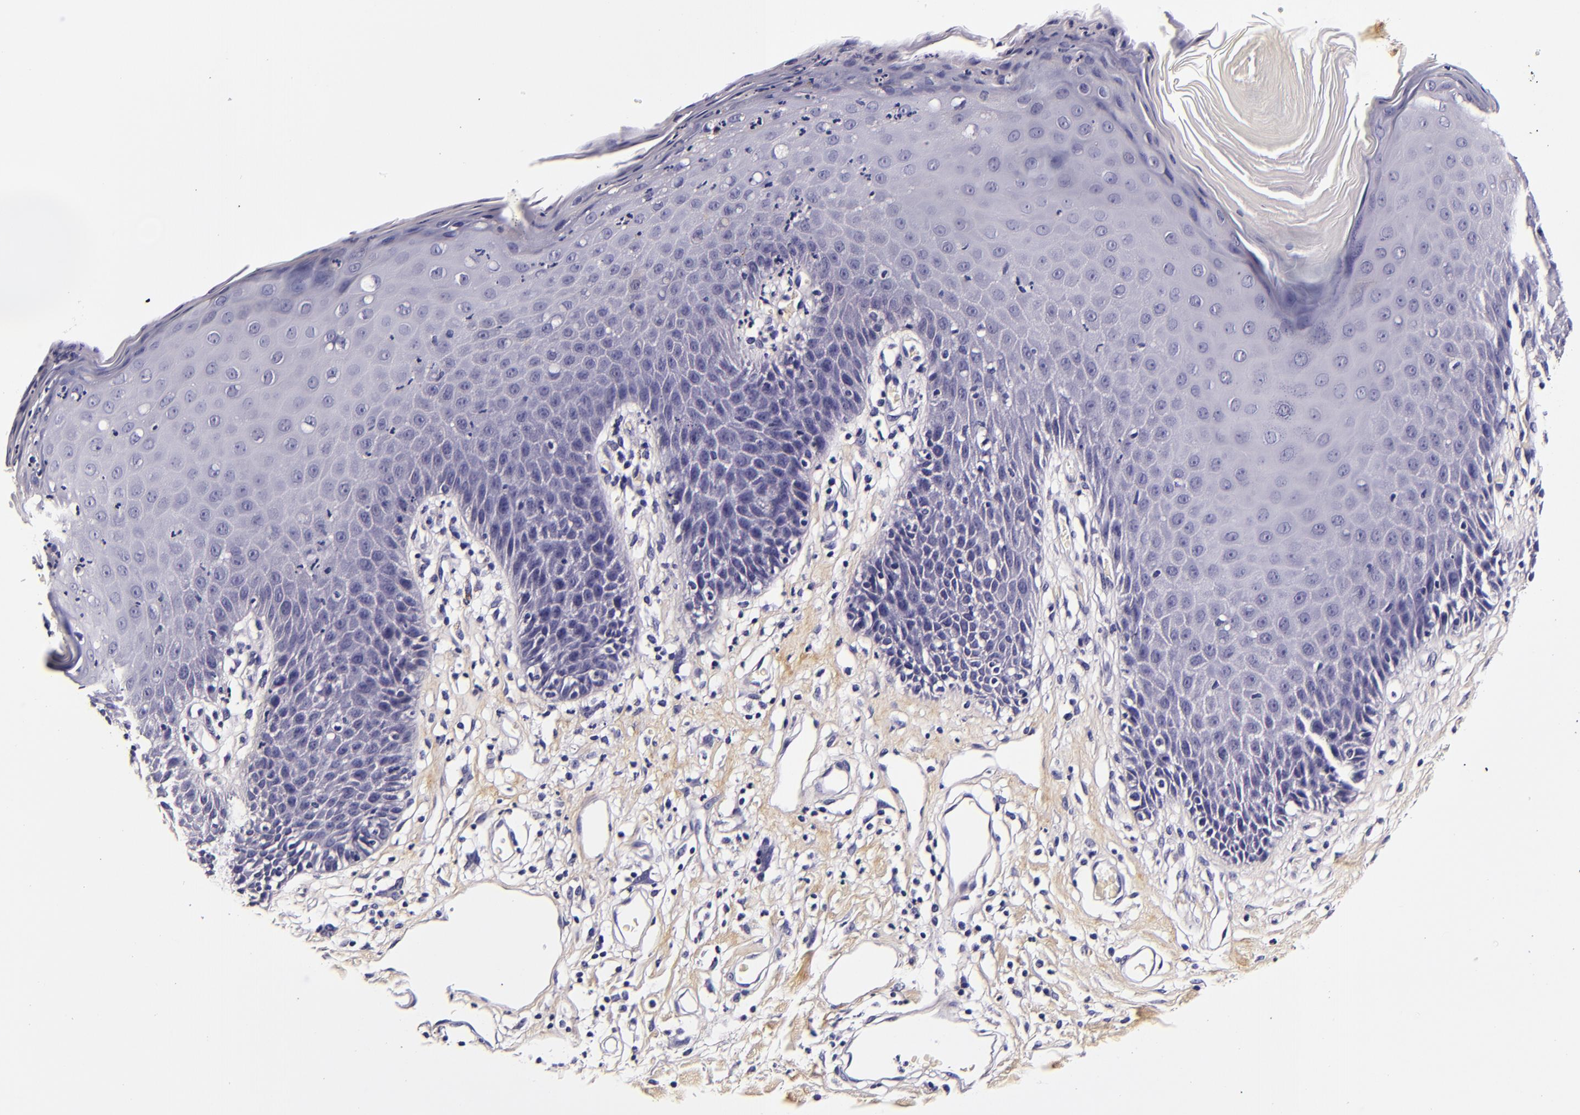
{"staining": {"intensity": "negative", "quantity": "none", "location": "none"}, "tissue": "skin", "cell_type": "Epidermal cells", "image_type": "normal", "snomed": [{"axis": "morphology", "description": "Normal tissue, NOS"}, {"axis": "topography", "description": "Vulva"}, {"axis": "topography", "description": "Peripheral nerve tissue"}], "caption": "Immunohistochemistry micrograph of normal skin: skin stained with DAB (3,3'-diaminobenzidine) shows no significant protein positivity in epidermal cells.", "gene": "FBN1", "patient": {"sex": "female", "age": 68}}